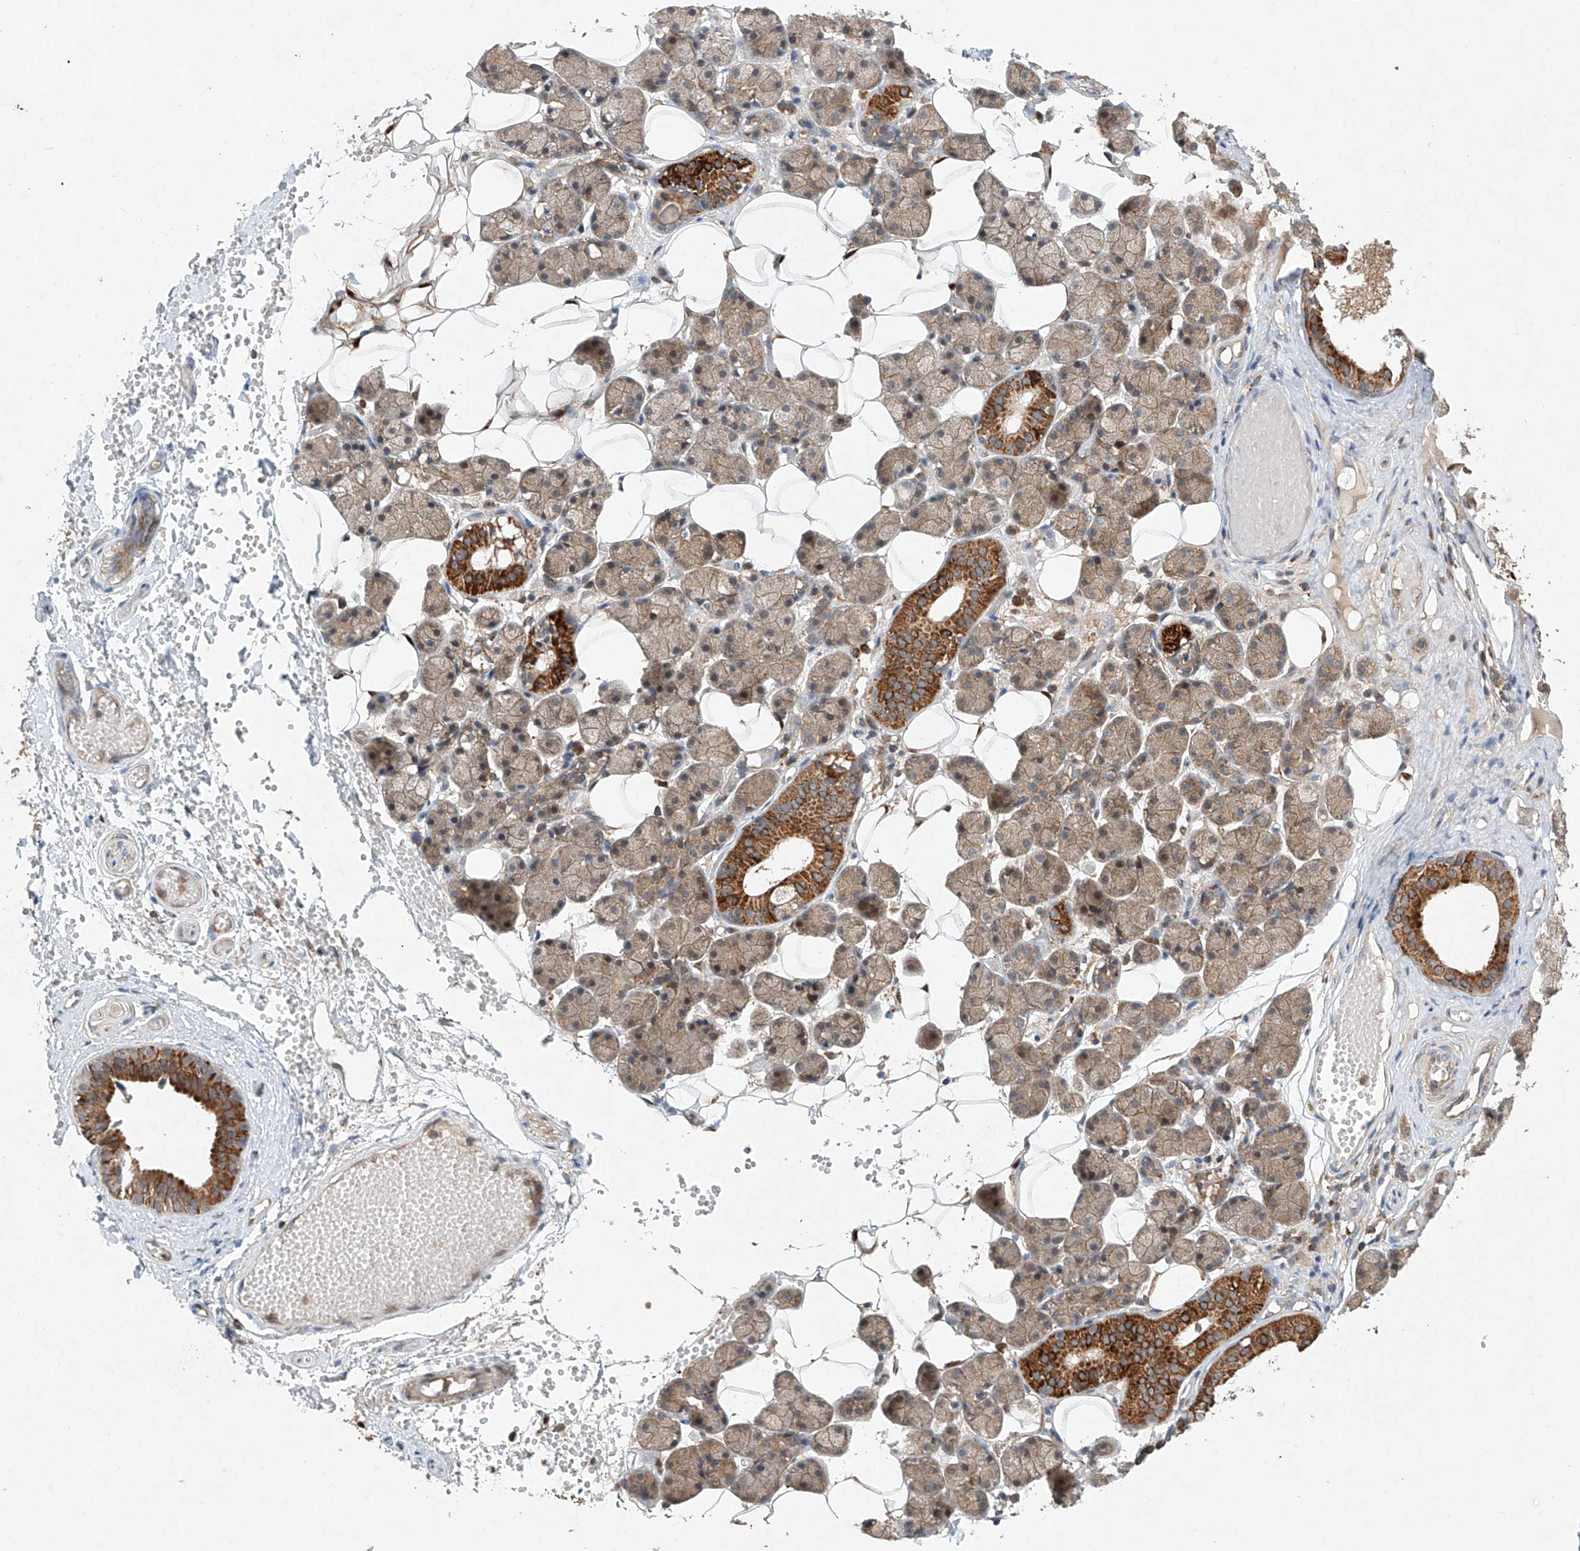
{"staining": {"intensity": "strong", "quantity": "<25%", "location": "cytoplasmic/membranous"}, "tissue": "salivary gland", "cell_type": "Glandular cells", "image_type": "normal", "snomed": [{"axis": "morphology", "description": "Normal tissue, NOS"}, {"axis": "topography", "description": "Salivary gland"}], "caption": "Benign salivary gland was stained to show a protein in brown. There is medium levels of strong cytoplasmic/membranous positivity in approximately <25% of glandular cells.", "gene": "DCAF11", "patient": {"sex": "female", "age": 33}}